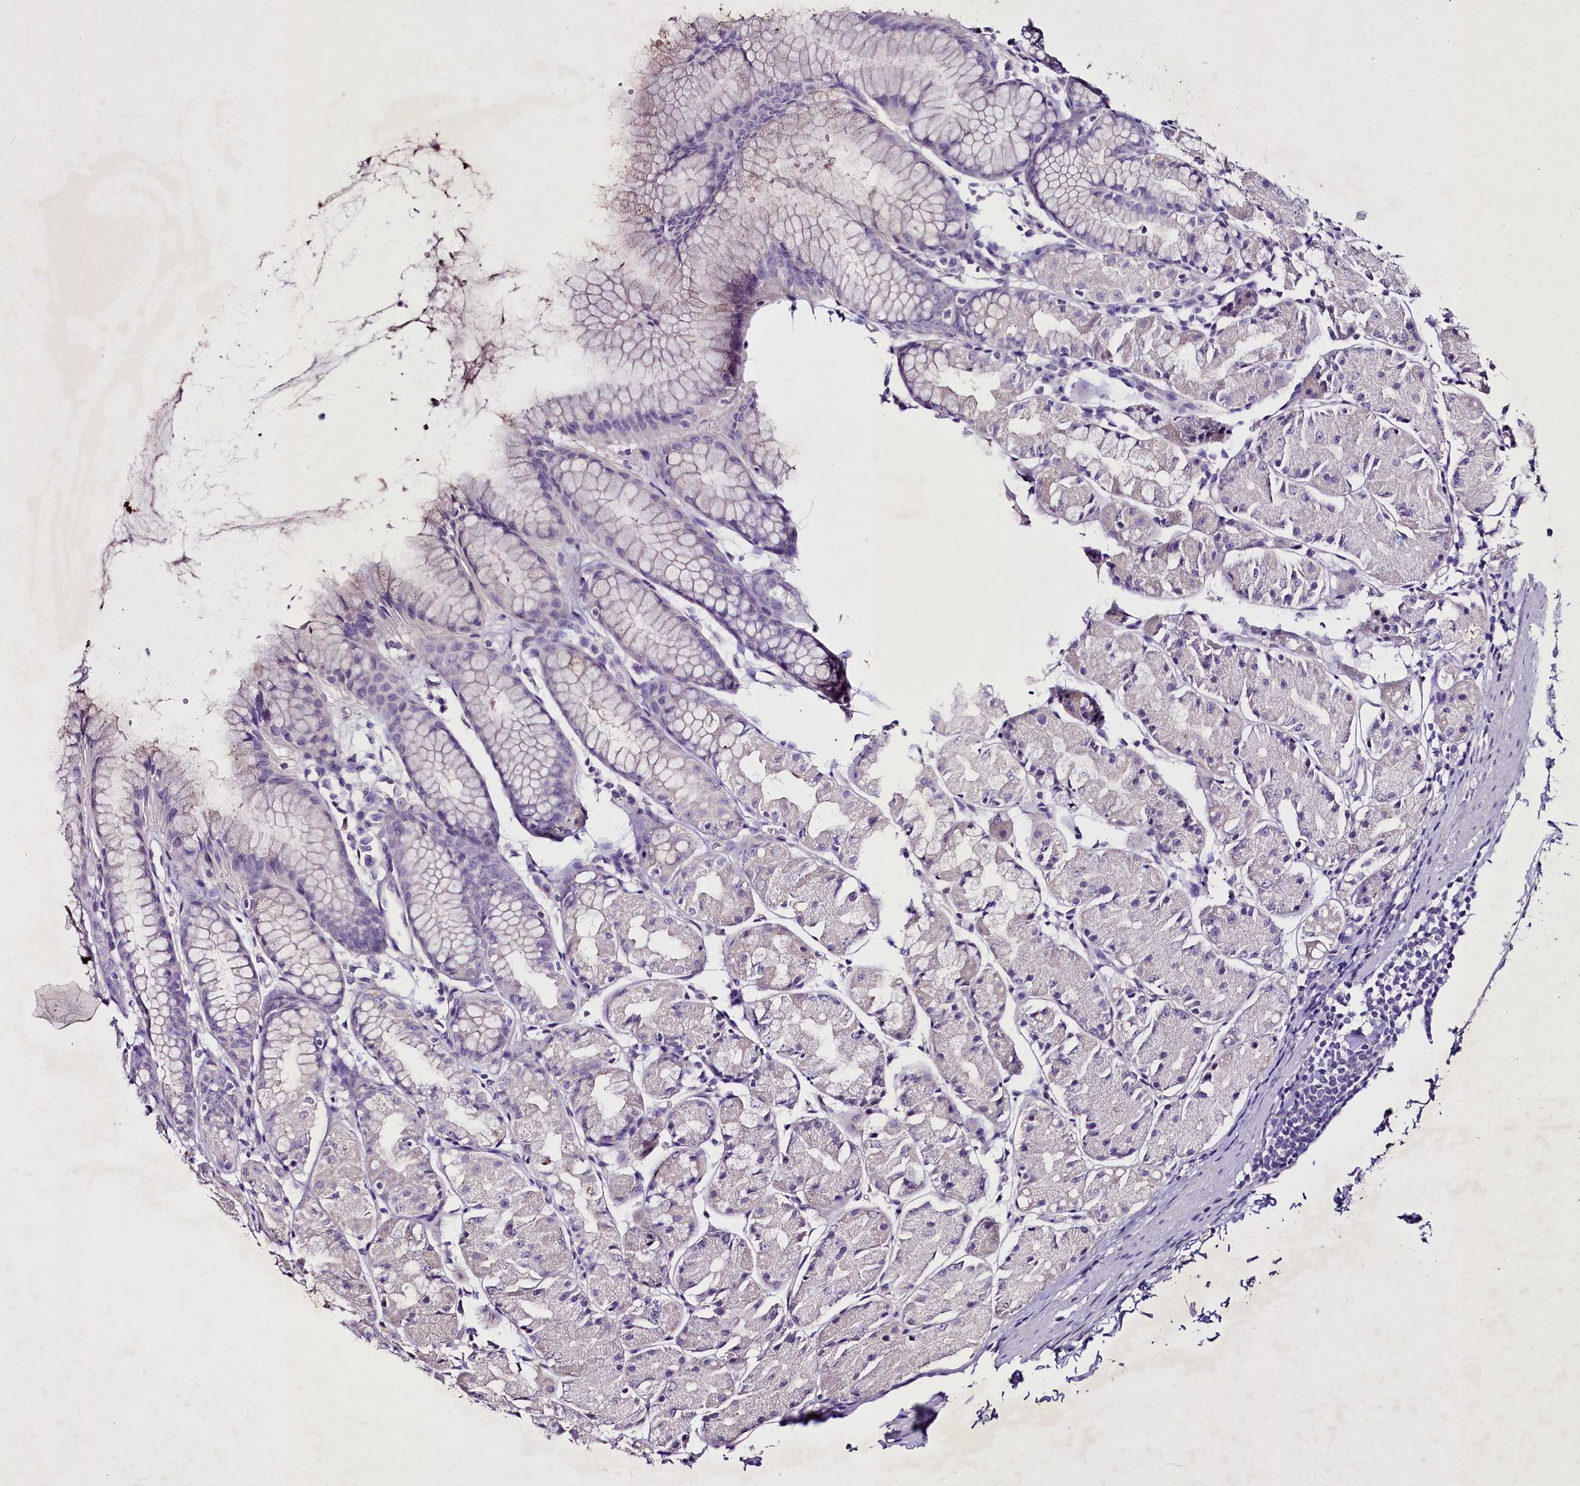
{"staining": {"intensity": "negative", "quantity": "none", "location": "none"}, "tissue": "stomach", "cell_type": "Glandular cells", "image_type": "normal", "snomed": [{"axis": "morphology", "description": "Normal tissue, NOS"}, {"axis": "topography", "description": "Stomach, upper"}], "caption": "High power microscopy photomicrograph of an IHC micrograph of unremarkable stomach, revealing no significant positivity in glandular cells.", "gene": "FAM209B", "patient": {"sex": "male", "age": 47}}